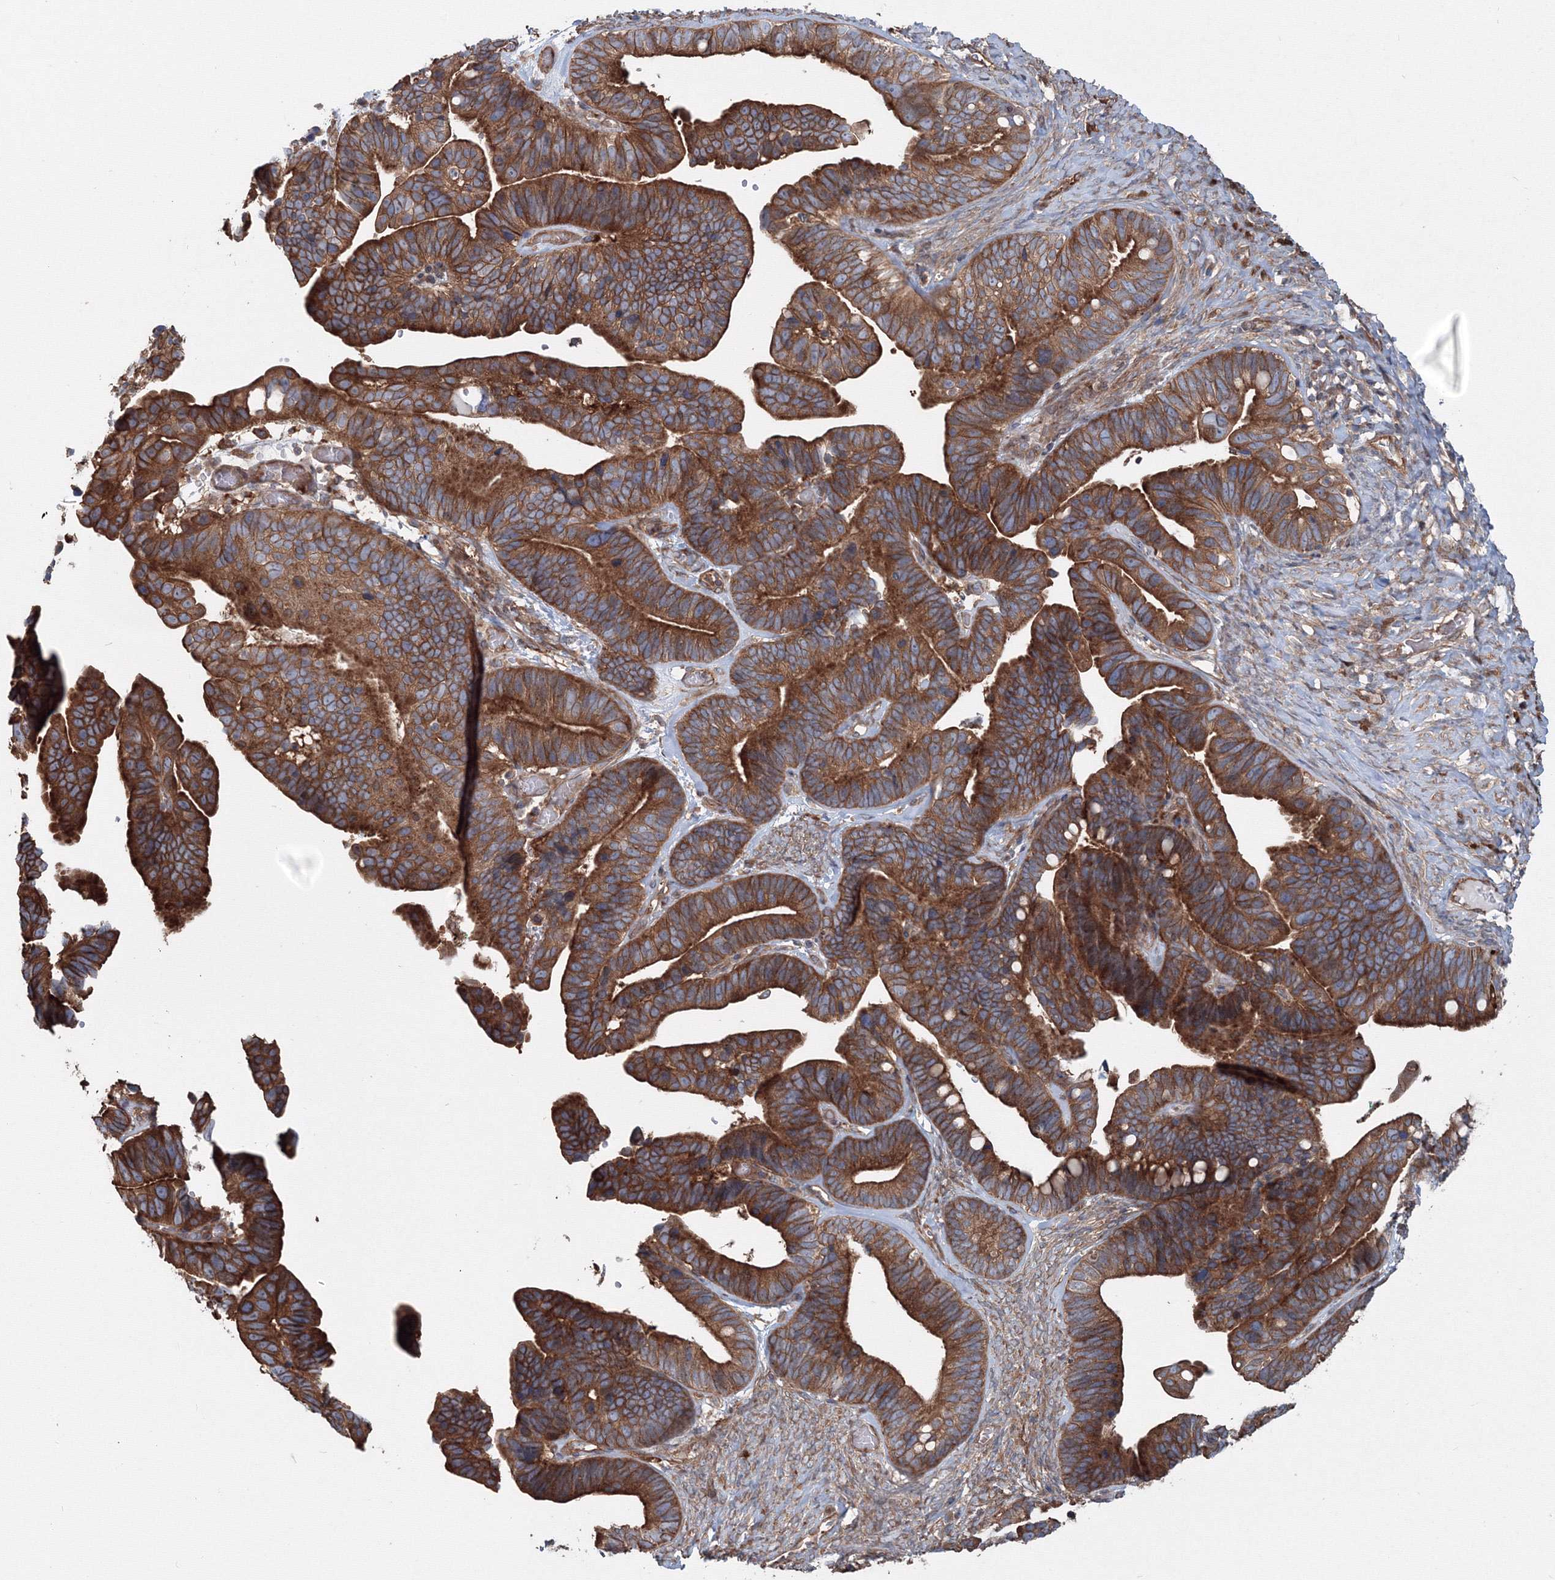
{"staining": {"intensity": "strong", "quantity": ">75%", "location": "cytoplasmic/membranous"}, "tissue": "ovarian cancer", "cell_type": "Tumor cells", "image_type": "cancer", "snomed": [{"axis": "morphology", "description": "Cystadenocarcinoma, serous, NOS"}, {"axis": "topography", "description": "Ovary"}], "caption": "Immunohistochemistry (DAB) staining of human ovarian cancer (serous cystadenocarcinoma) shows strong cytoplasmic/membranous protein expression in about >75% of tumor cells. (DAB = brown stain, brightfield microscopy at high magnification).", "gene": "EXOC1", "patient": {"sex": "female", "age": 56}}